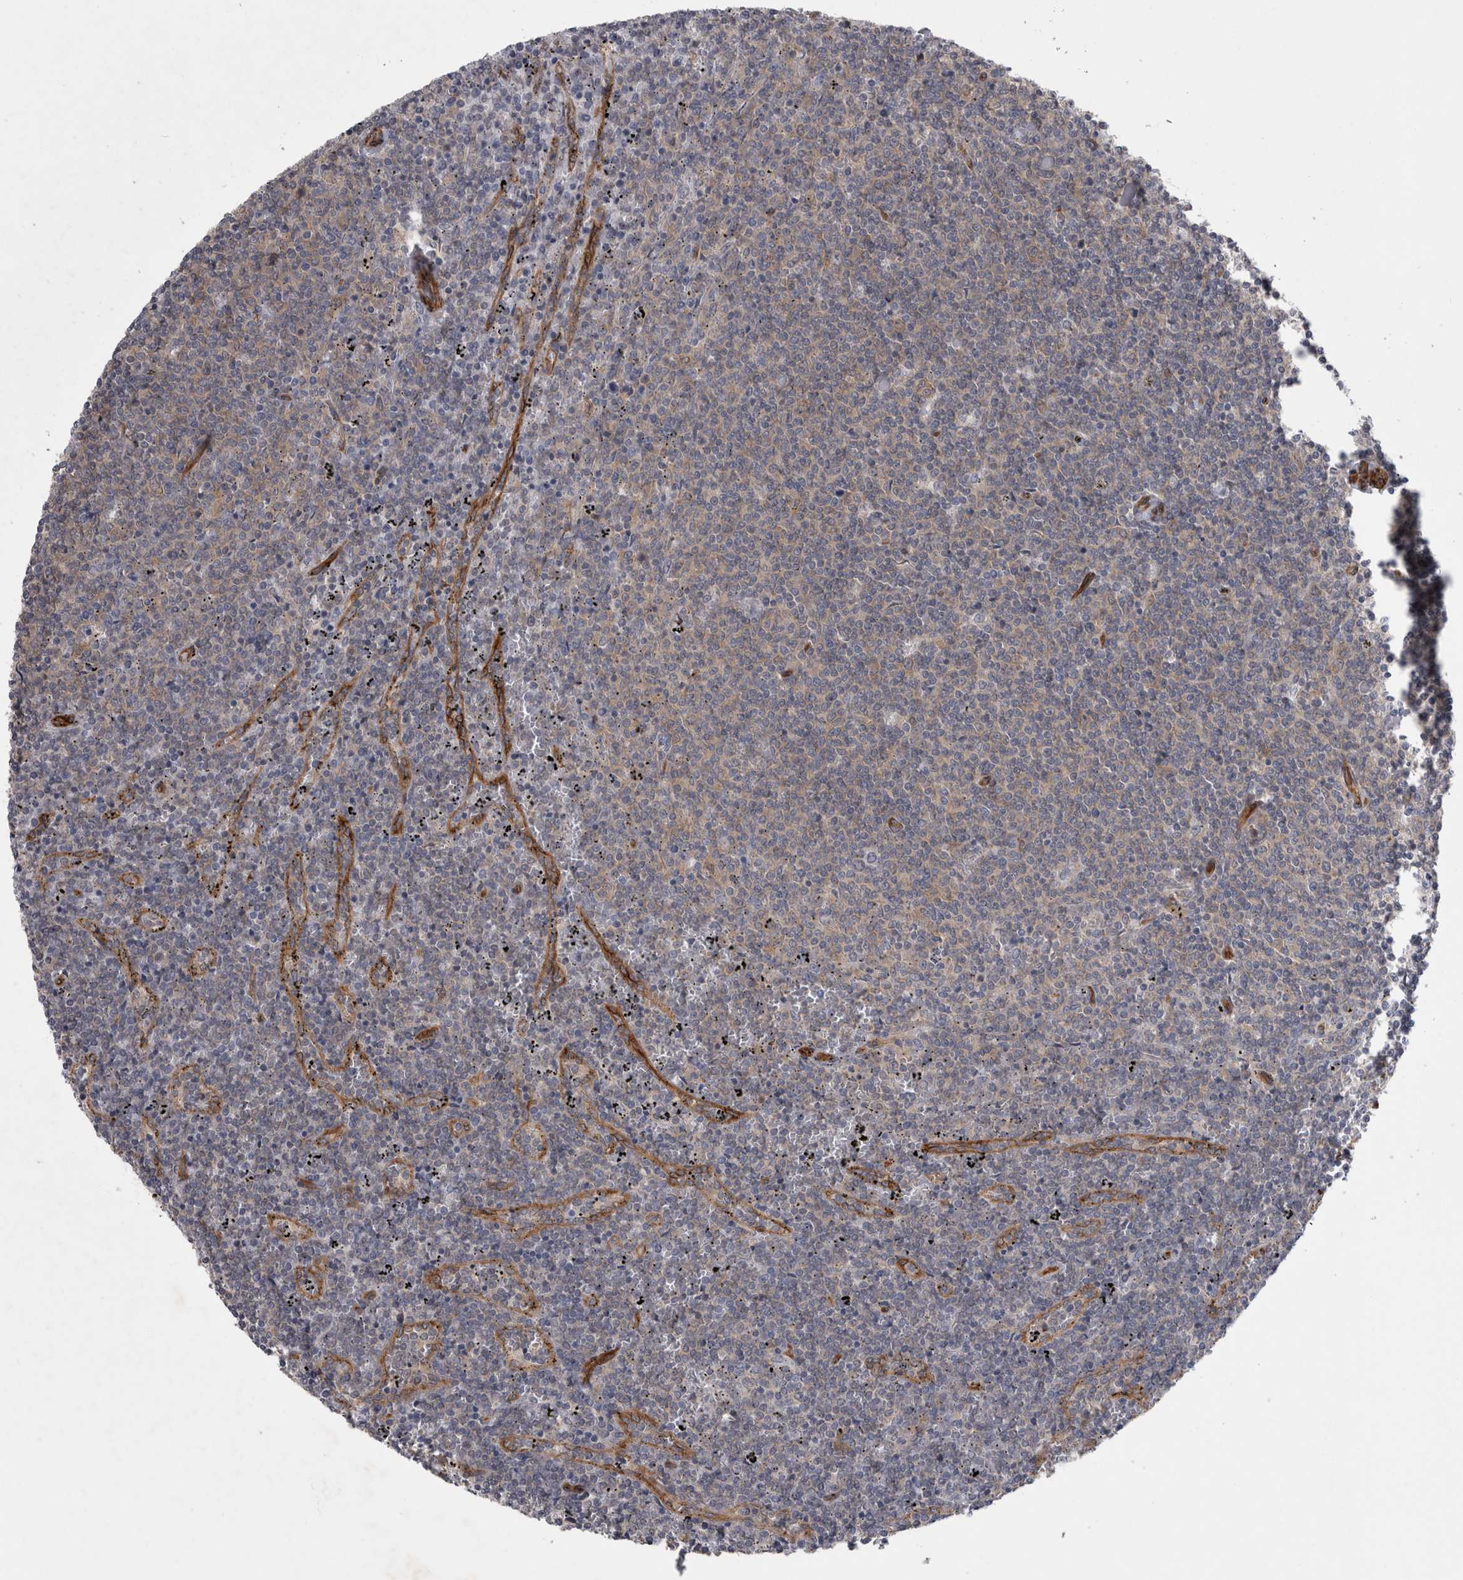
{"staining": {"intensity": "weak", "quantity": "25%-75%", "location": "cytoplasmic/membranous"}, "tissue": "lymphoma", "cell_type": "Tumor cells", "image_type": "cancer", "snomed": [{"axis": "morphology", "description": "Malignant lymphoma, non-Hodgkin's type, Low grade"}, {"axis": "topography", "description": "Spleen"}], "caption": "A photomicrograph of low-grade malignant lymphoma, non-Hodgkin's type stained for a protein displays weak cytoplasmic/membranous brown staining in tumor cells. The staining was performed using DAB (3,3'-diaminobenzidine) to visualize the protein expression in brown, while the nuclei were stained in blue with hematoxylin (Magnification: 20x).", "gene": "DDX6", "patient": {"sex": "female", "age": 50}}